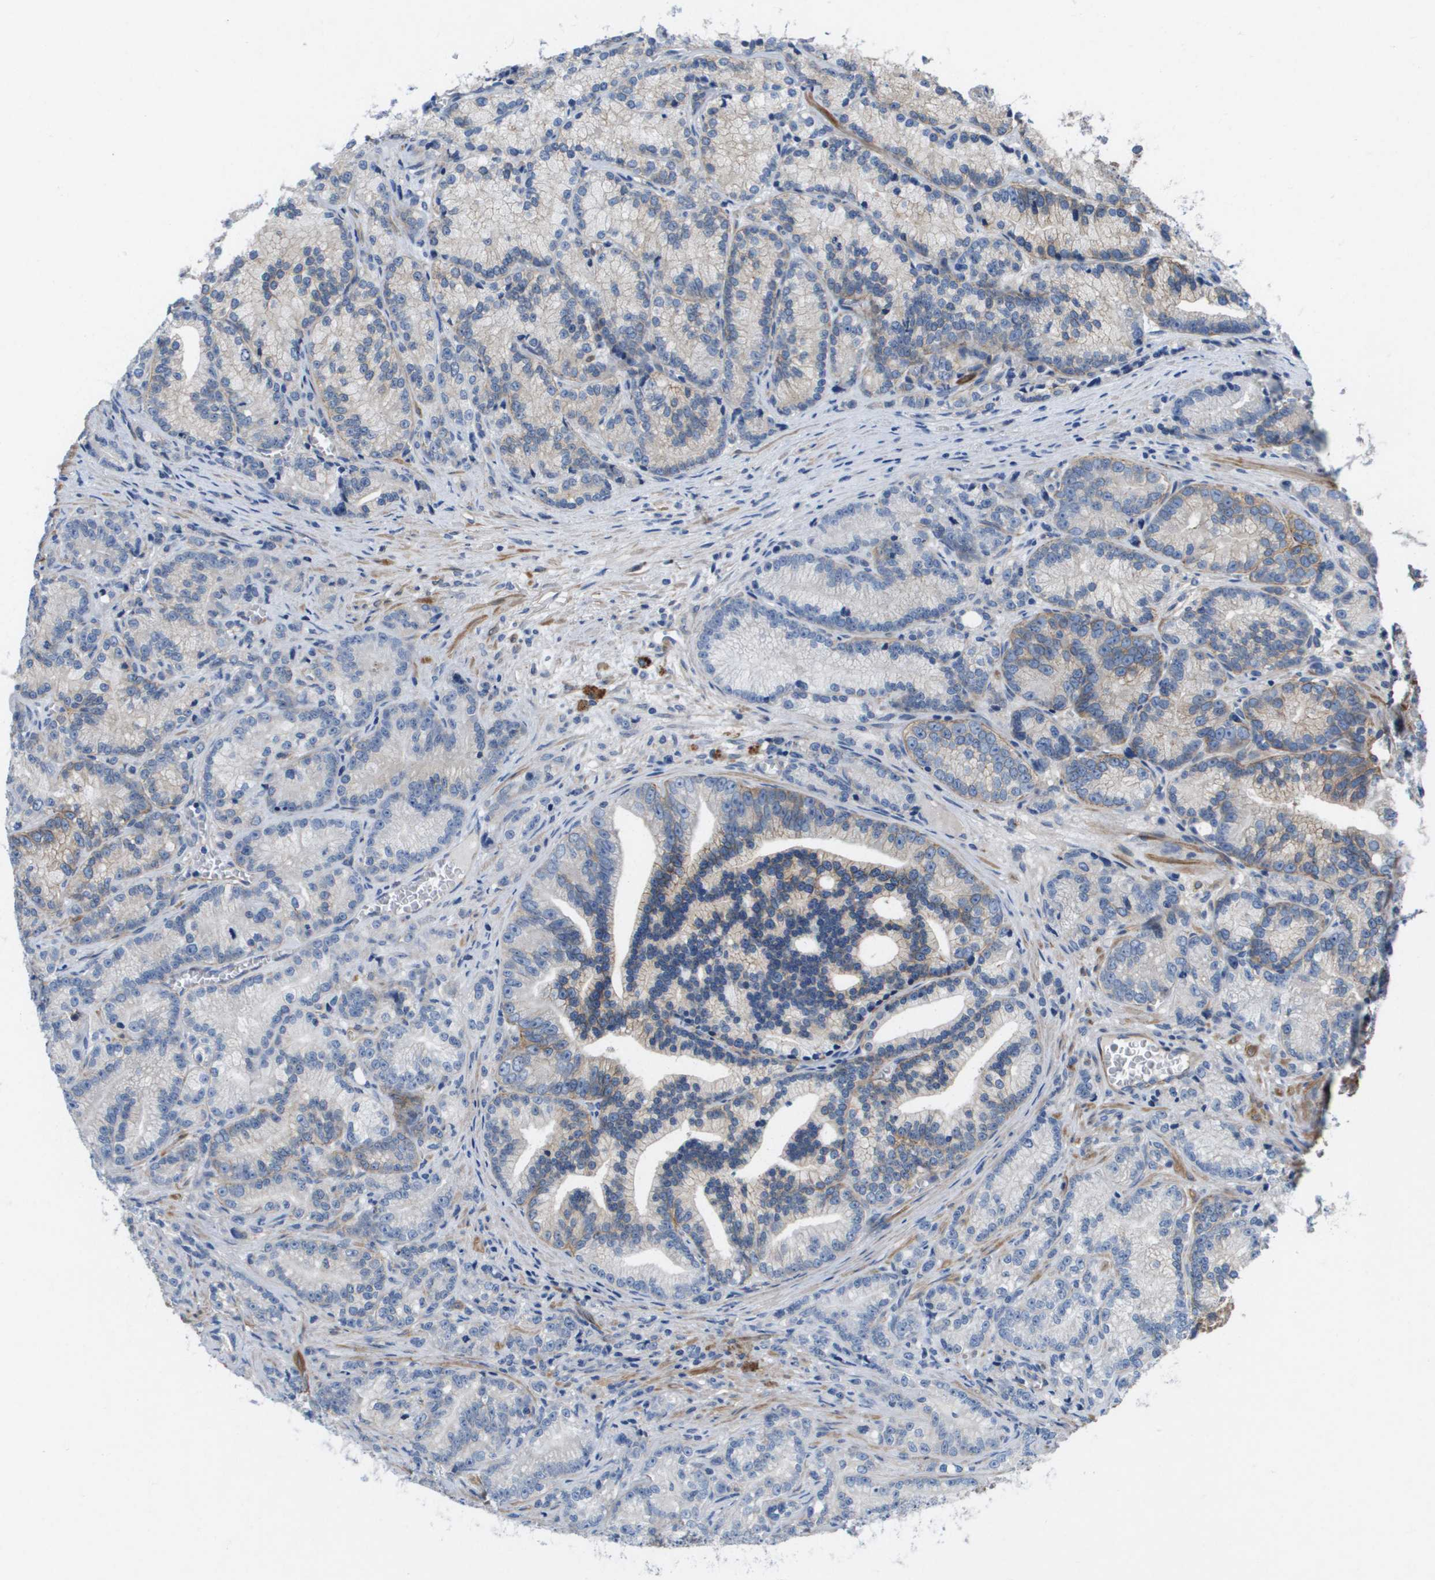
{"staining": {"intensity": "weak", "quantity": "<25%", "location": "cytoplasmic/membranous"}, "tissue": "prostate cancer", "cell_type": "Tumor cells", "image_type": "cancer", "snomed": [{"axis": "morphology", "description": "Adenocarcinoma, Low grade"}, {"axis": "topography", "description": "Prostate"}], "caption": "Image shows no significant protein positivity in tumor cells of prostate adenocarcinoma (low-grade).", "gene": "LPP", "patient": {"sex": "male", "age": 89}}